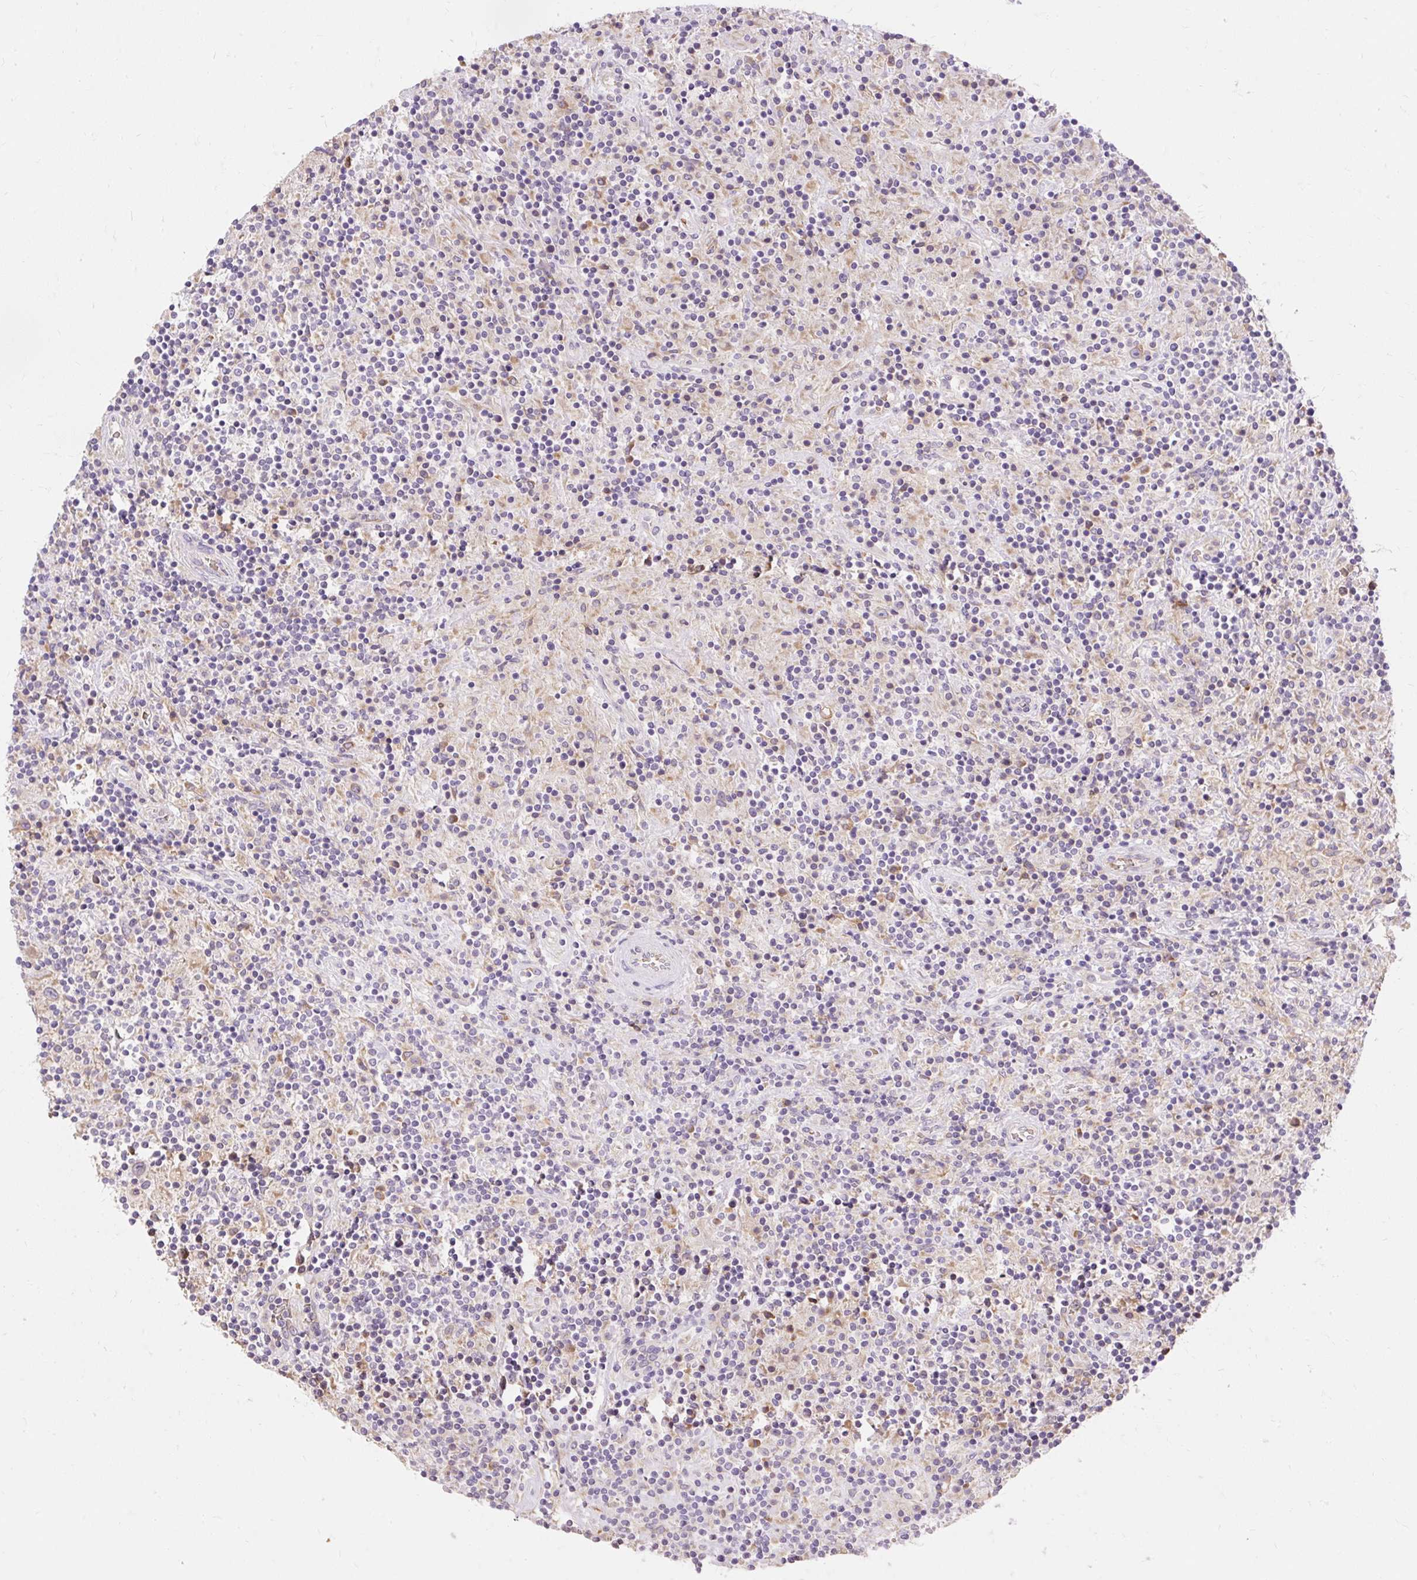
{"staining": {"intensity": "weak", "quantity": "25%-75%", "location": "cytoplasmic/membranous"}, "tissue": "lymphoma", "cell_type": "Tumor cells", "image_type": "cancer", "snomed": [{"axis": "morphology", "description": "Hodgkin's disease, NOS"}, {"axis": "topography", "description": "Lymph node"}], "caption": "Brown immunohistochemical staining in lymphoma shows weak cytoplasmic/membranous positivity in approximately 25%-75% of tumor cells.", "gene": "SEC63", "patient": {"sex": "male", "age": 70}}